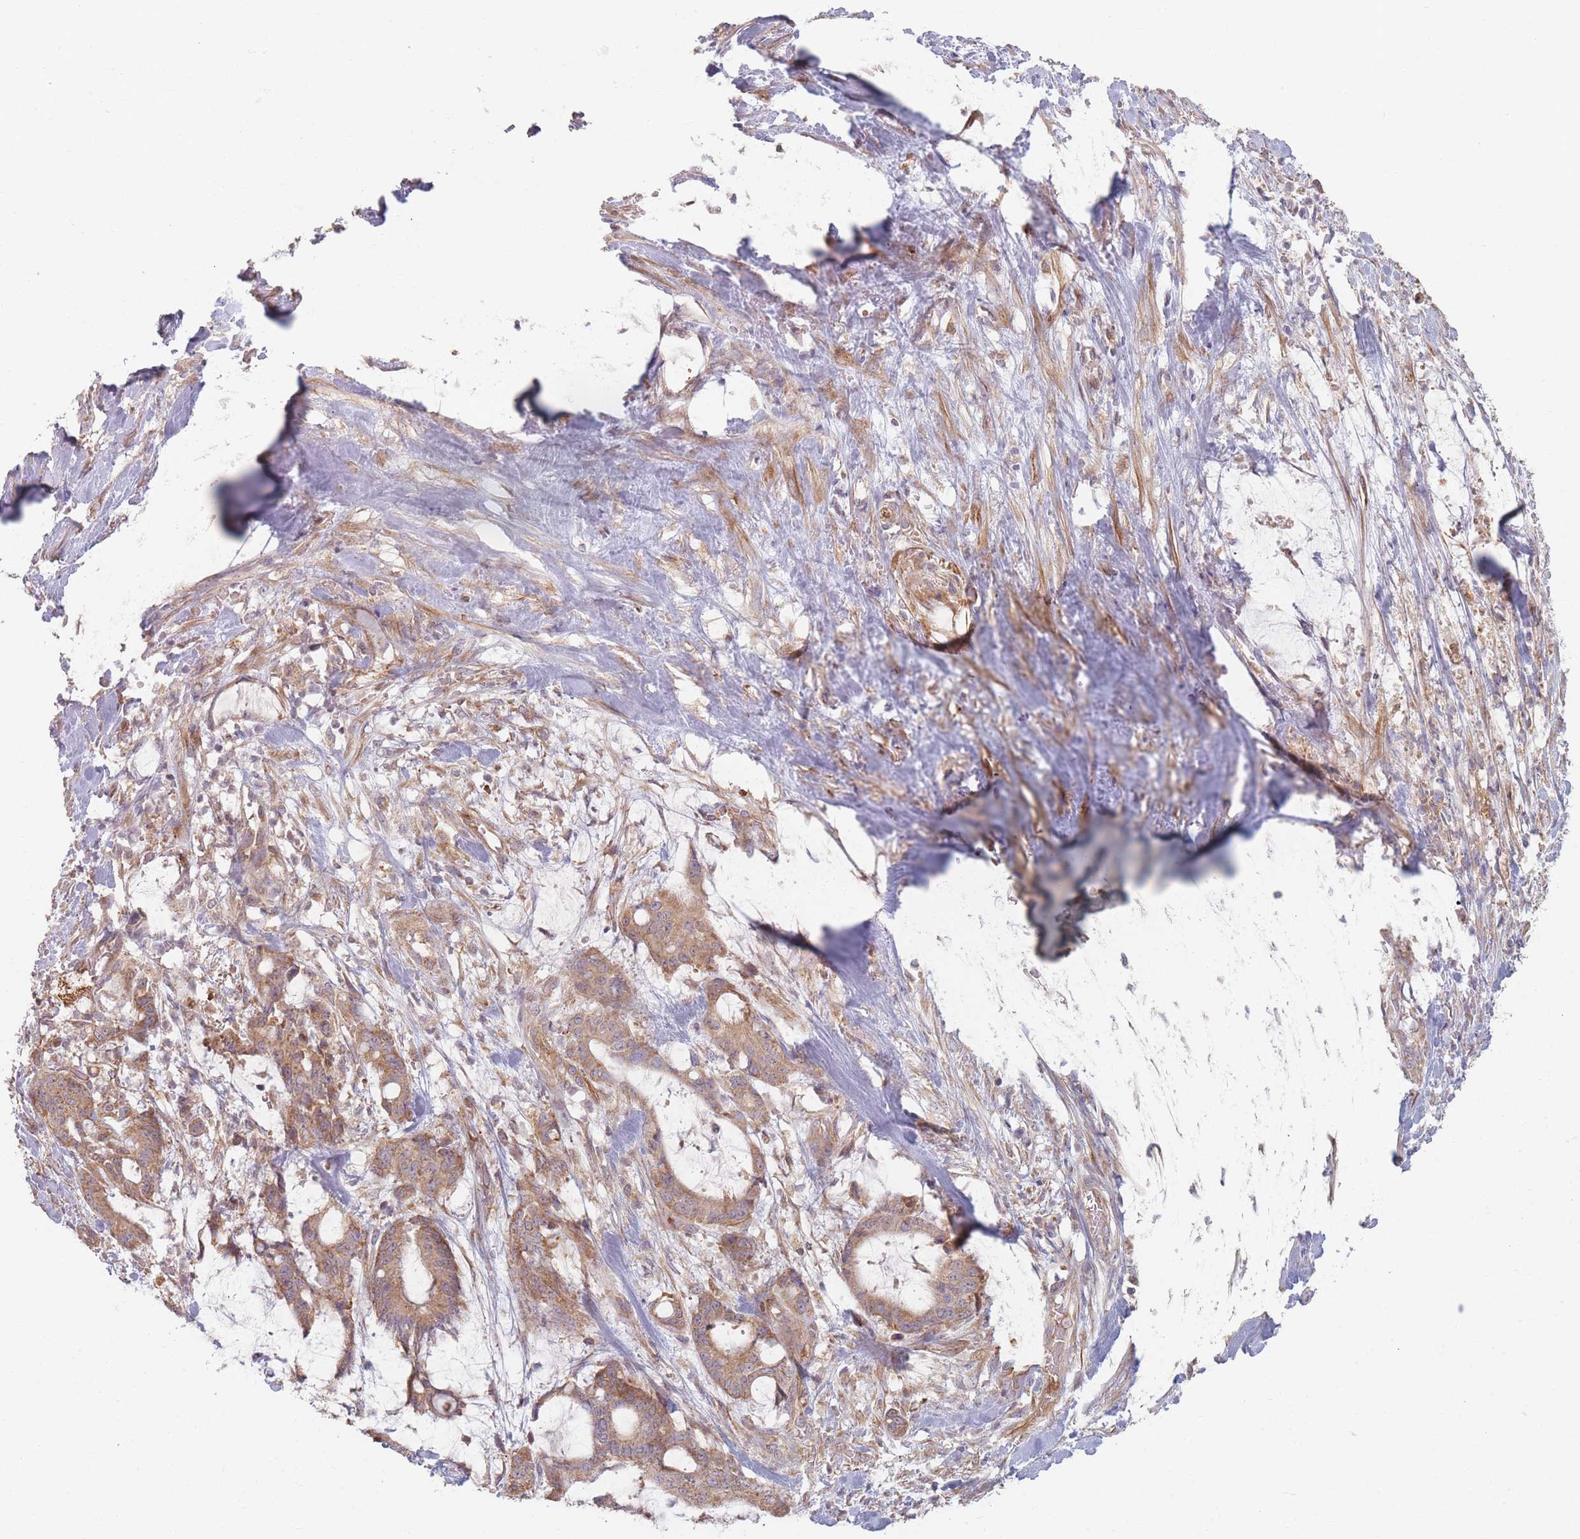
{"staining": {"intensity": "moderate", "quantity": ">75%", "location": "cytoplasmic/membranous"}, "tissue": "liver cancer", "cell_type": "Tumor cells", "image_type": "cancer", "snomed": [{"axis": "morphology", "description": "Normal tissue, NOS"}, {"axis": "morphology", "description": "Cholangiocarcinoma"}, {"axis": "topography", "description": "Liver"}, {"axis": "topography", "description": "Peripheral nerve tissue"}], "caption": "DAB (3,3'-diaminobenzidine) immunohistochemical staining of human cholangiocarcinoma (liver) demonstrates moderate cytoplasmic/membranous protein expression in about >75% of tumor cells.", "gene": "MRPS6", "patient": {"sex": "female", "age": 73}}